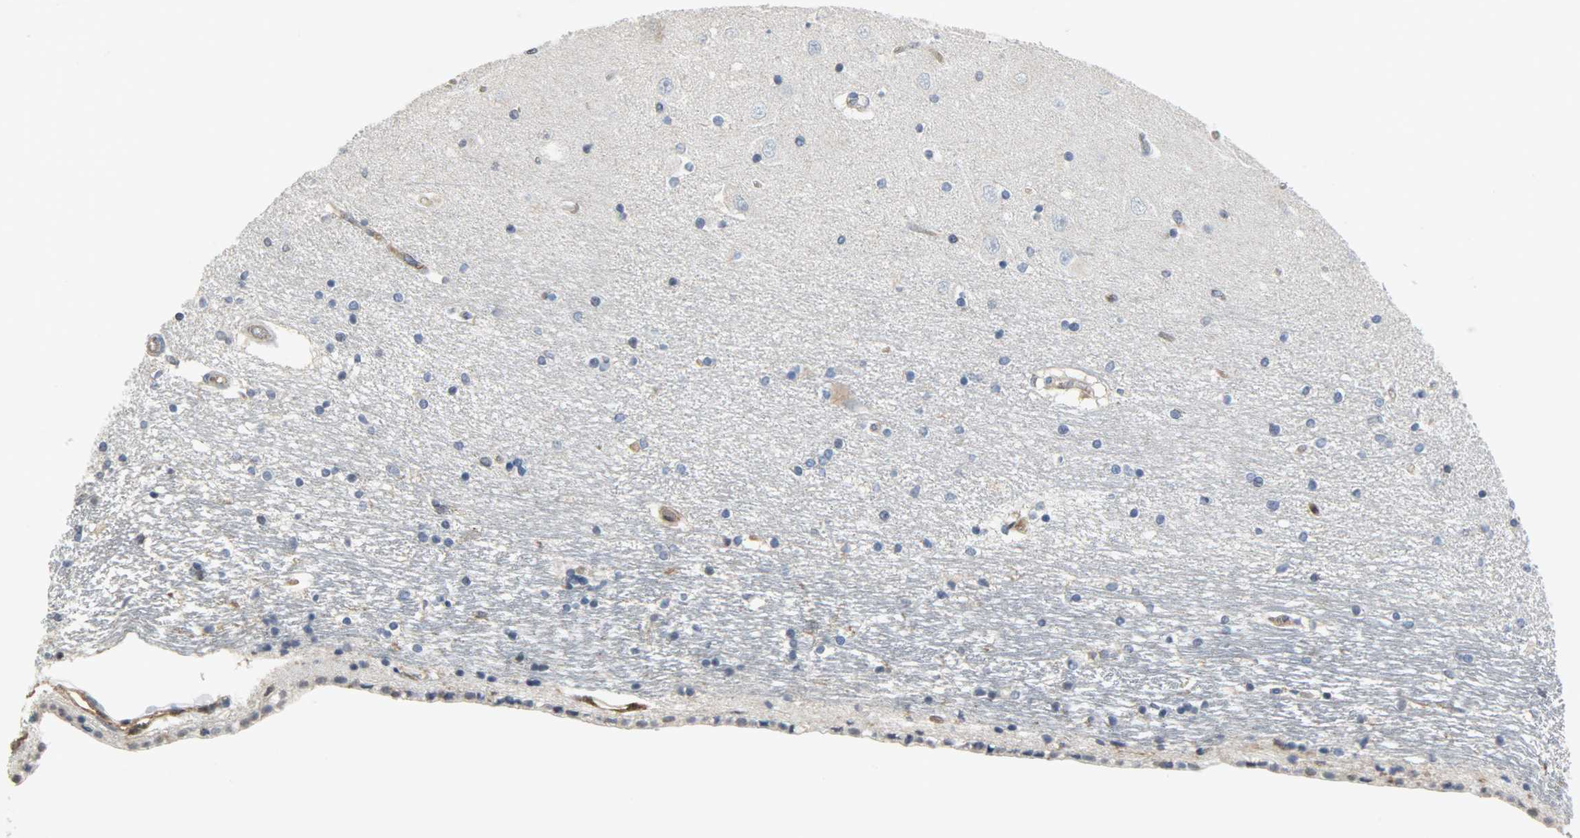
{"staining": {"intensity": "negative", "quantity": "none", "location": "none"}, "tissue": "hippocampus", "cell_type": "Glial cells", "image_type": "normal", "snomed": [{"axis": "morphology", "description": "Normal tissue, NOS"}, {"axis": "topography", "description": "Hippocampus"}], "caption": "The micrograph reveals no significant positivity in glial cells of hippocampus.", "gene": "TRIM21", "patient": {"sex": "female", "age": 54}}